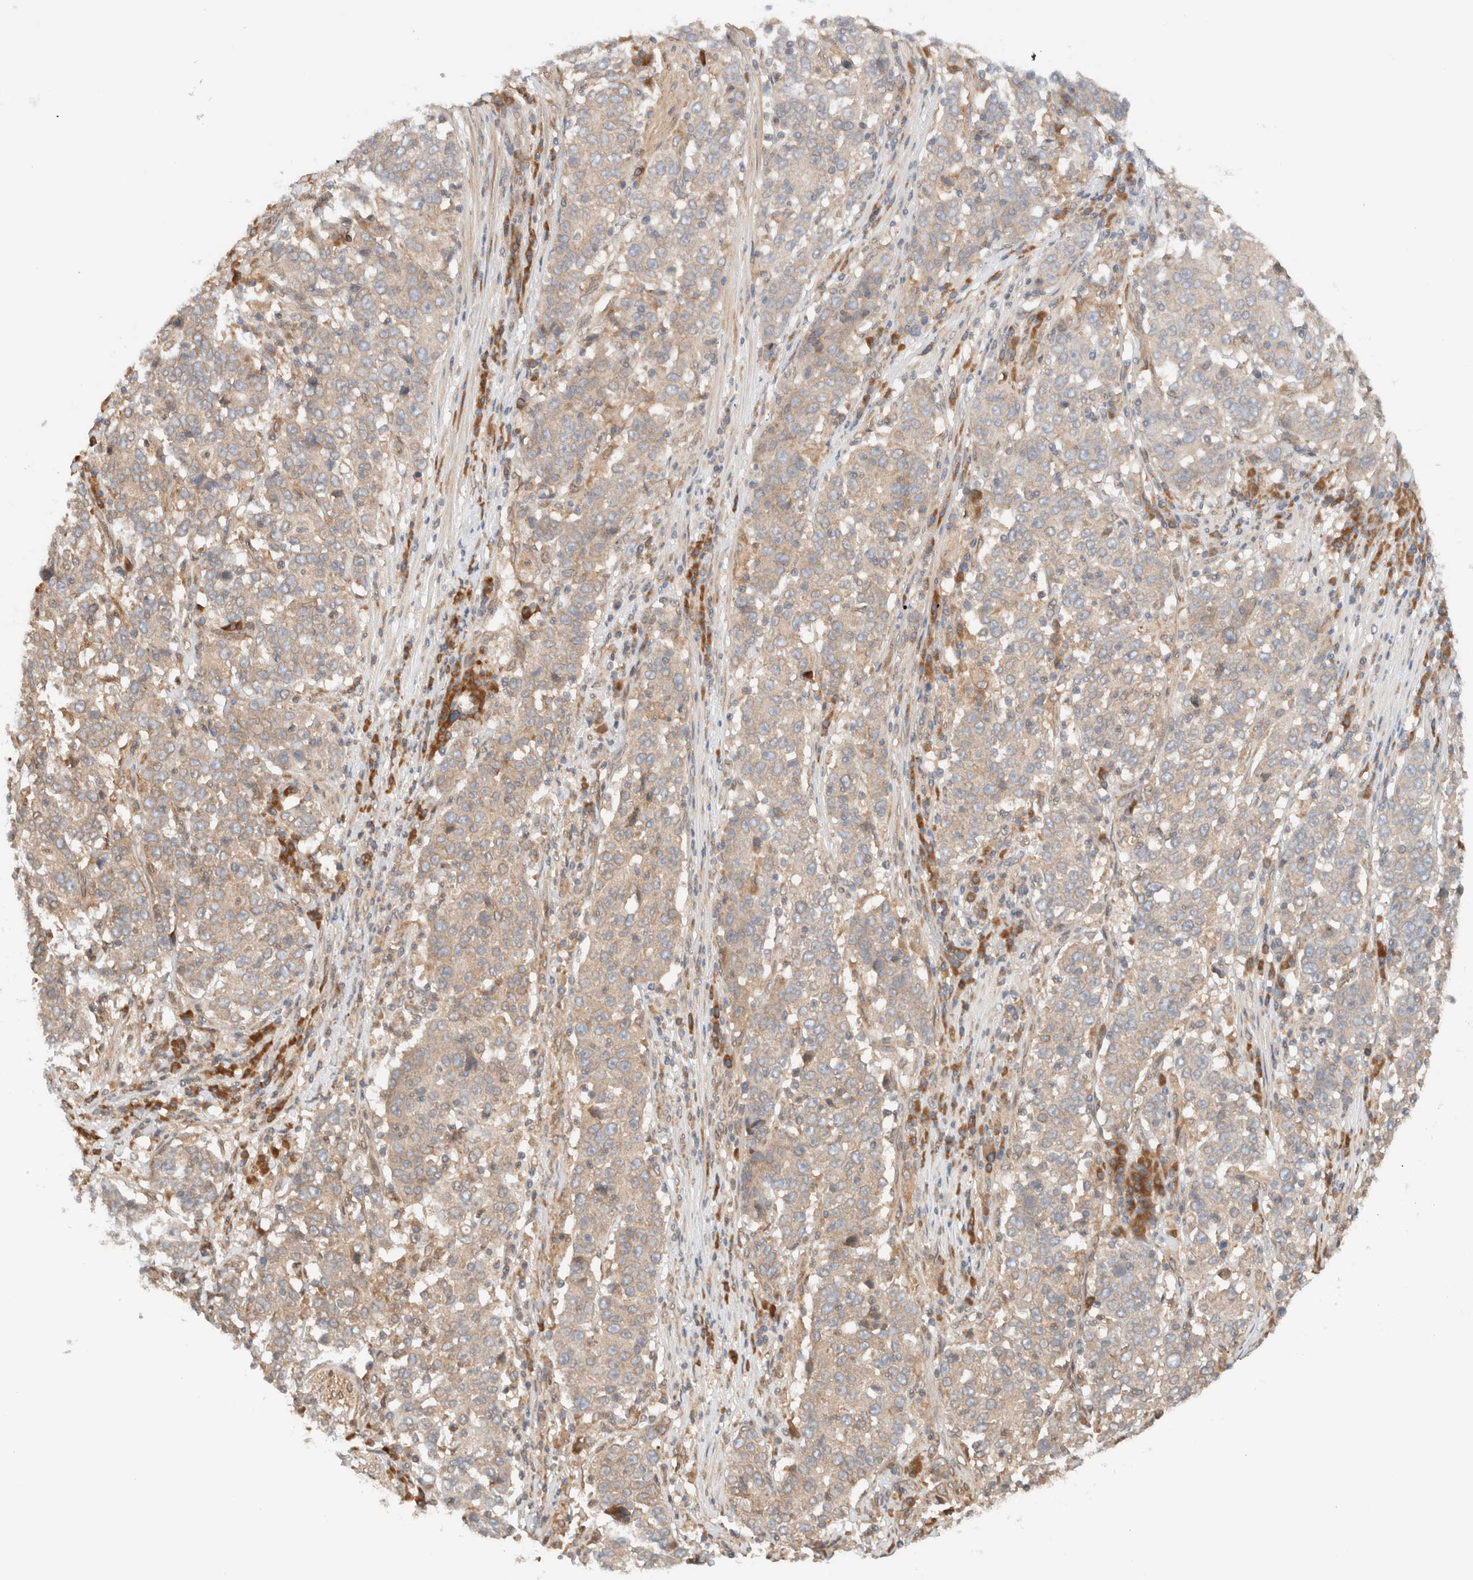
{"staining": {"intensity": "weak", "quantity": "25%-75%", "location": "cytoplasmic/membranous"}, "tissue": "stomach cancer", "cell_type": "Tumor cells", "image_type": "cancer", "snomed": [{"axis": "morphology", "description": "Adenocarcinoma, NOS"}, {"axis": "topography", "description": "Stomach"}], "caption": "Immunohistochemistry (IHC) photomicrograph of adenocarcinoma (stomach) stained for a protein (brown), which exhibits low levels of weak cytoplasmic/membranous staining in about 25%-75% of tumor cells.", "gene": "ARFGEF2", "patient": {"sex": "male", "age": 59}}